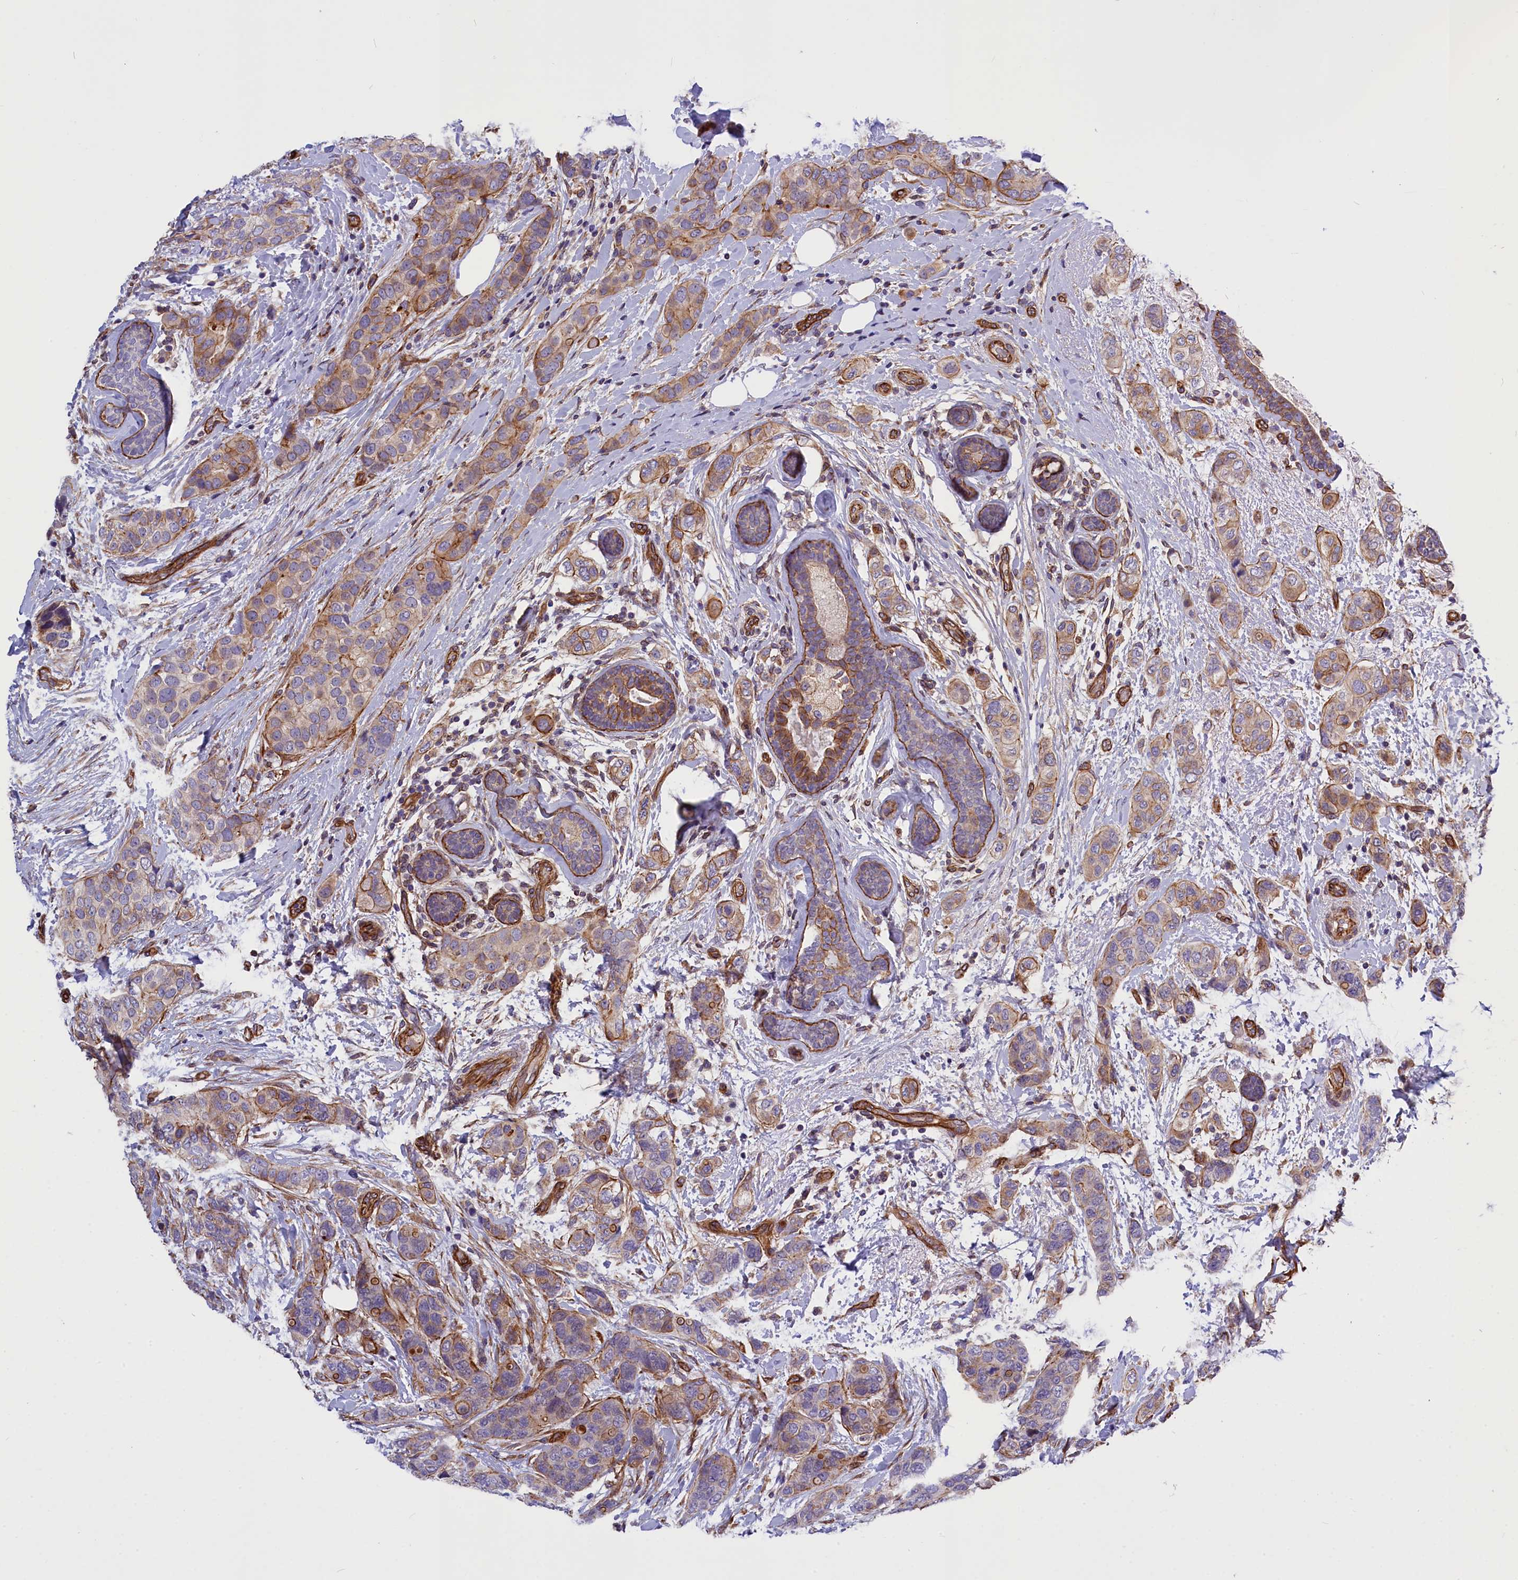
{"staining": {"intensity": "weak", "quantity": ">75%", "location": "cytoplasmic/membranous"}, "tissue": "breast cancer", "cell_type": "Tumor cells", "image_type": "cancer", "snomed": [{"axis": "morphology", "description": "Lobular carcinoma"}, {"axis": "topography", "description": "Breast"}], "caption": "DAB immunohistochemical staining of human breast lobular carcinoma demonstrates weak cytoplasmic/membranous protein expression in about >75% of tumor cells.", "gene": "MED20", "patient": {"sex": "female", "age": 51}}